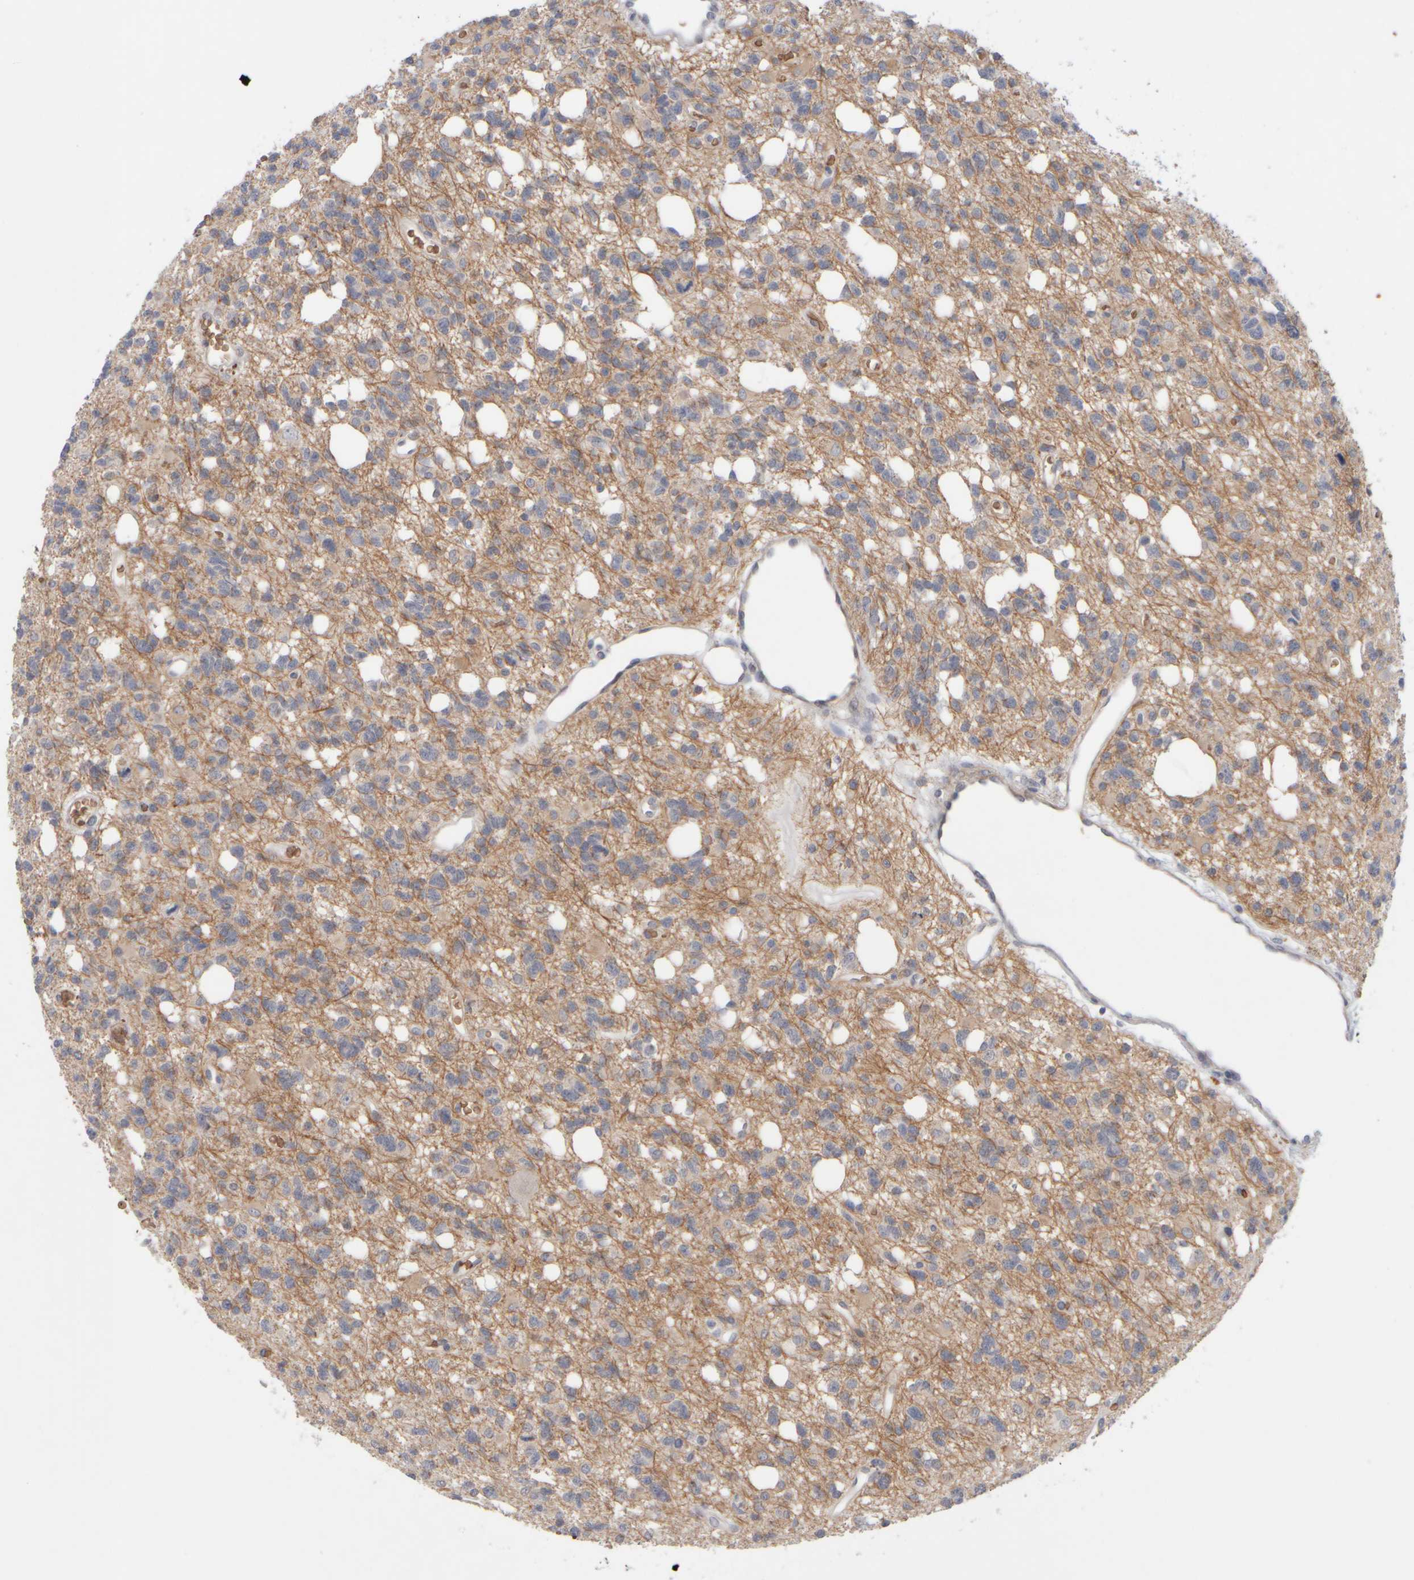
{"staining": {"intensity": "weak", "quantity": "<25%", "location": "cytoplasmic/membranous"}, "tissue": "glioma", "cell_type": "Tumor cells", "image_type": "cancer", "snomed": [{"axis": "morphology", "description": "Glioma, malignant, High grade"}, {"axis": "topography", "description": "Brain"}], "caption": "A high-resolution histopathology image shows IHC staining of malignant glioma (high-grade), which reveals no significant staining in tumor cells.", "gene": "MST1", "patient": {"sex": "female", "age": 62}}